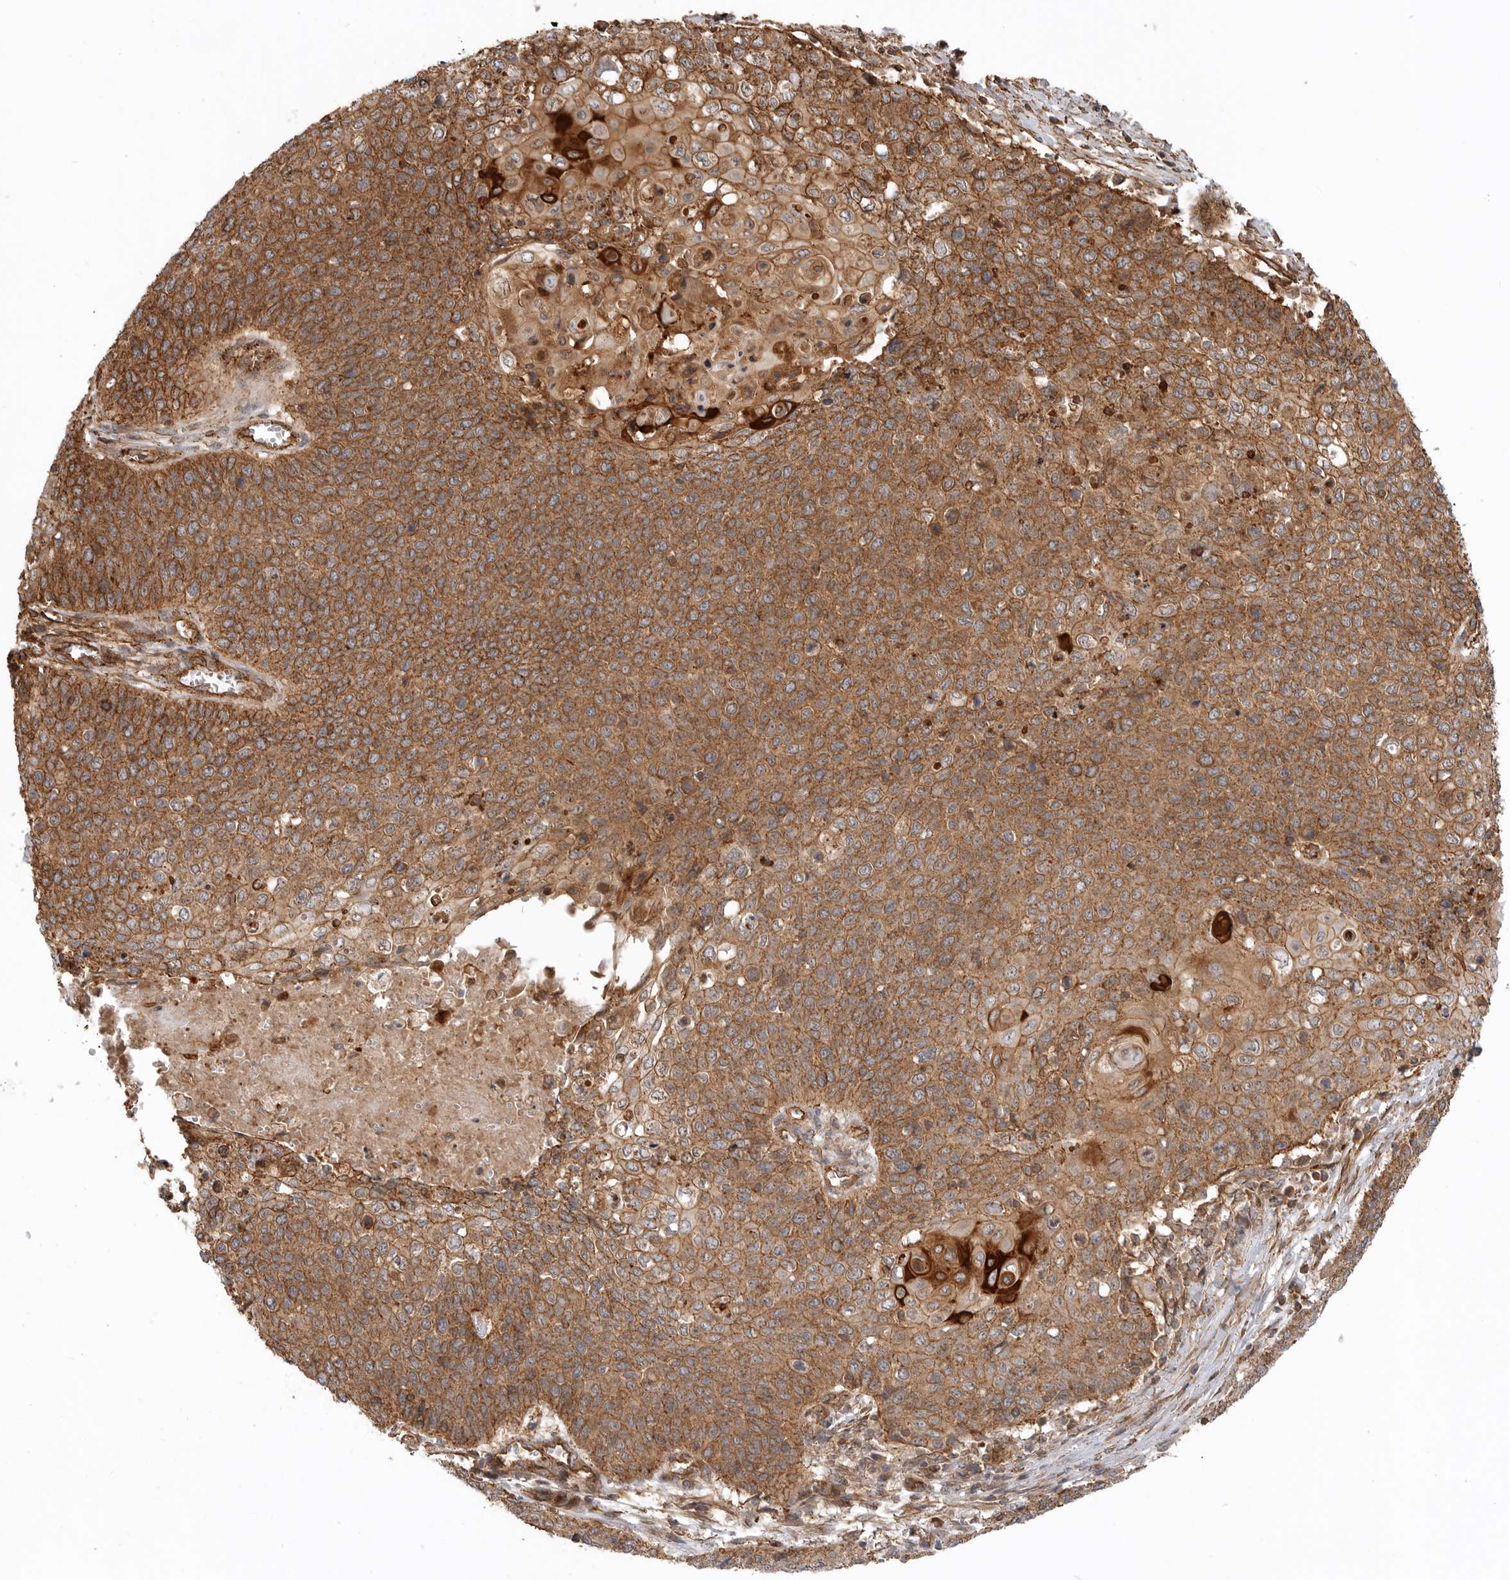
{"staining": {"intensity": "strong", "quantity": ">75%", "location": "cytoplasmic/membranous"}, "tissue": "cervical cancer", "cell_type": "Tumor cells", "image_type": "cancer", "snomed": [{"axis": "morphology", "description": "Squamous cell carcinoma, NOS"}, {"axis": "topography", "description": "Cervix"}], "caption": "Human squamous cell carcinoma (cervical) stained with a protein marker demonstrates strong staining in tumor cells.", "gene": "GPATCH2", "patient": {"sex": "female", "age": 39}}